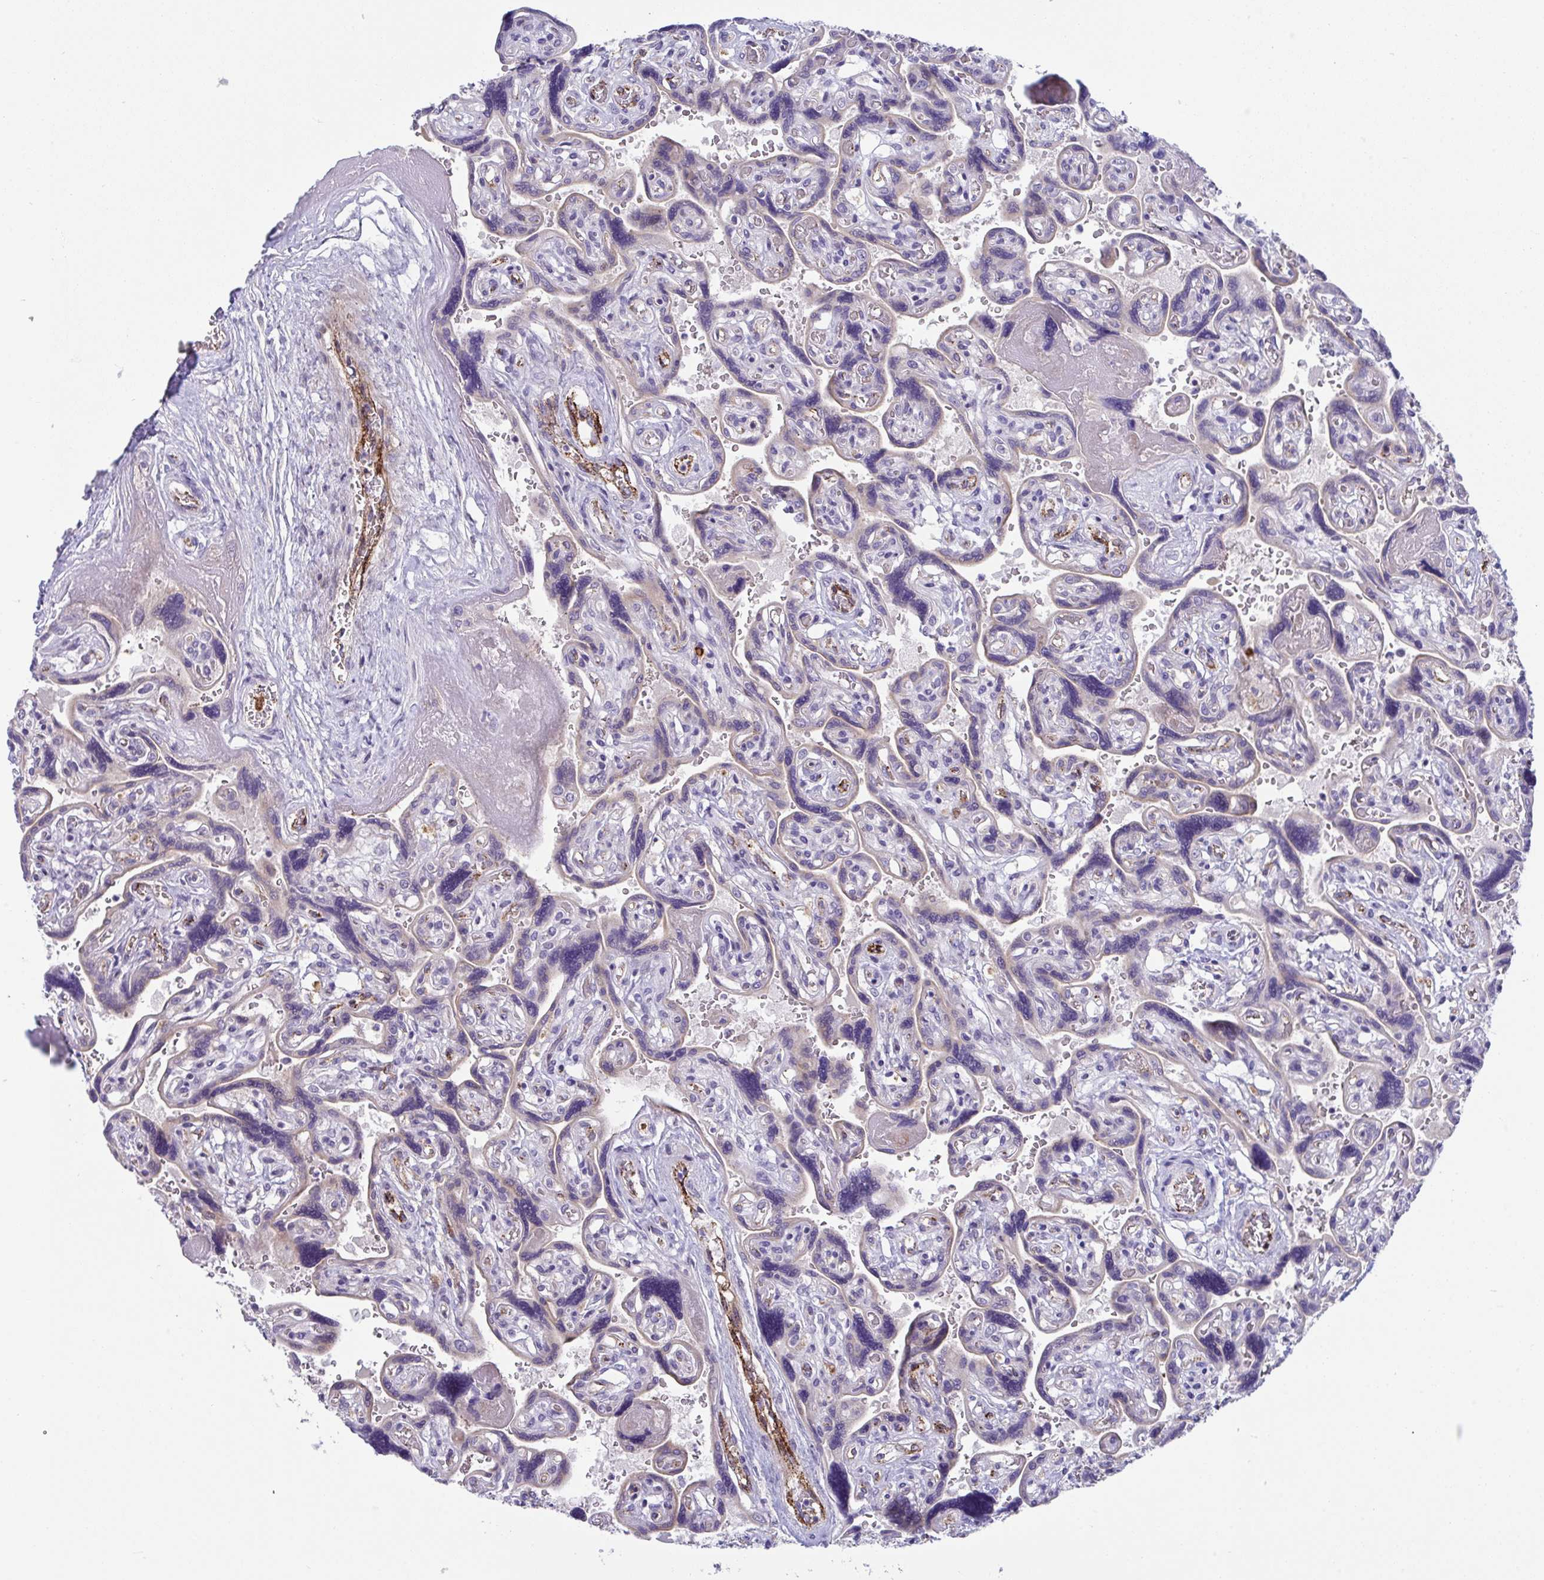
{"staining": {"intensity": "negative", "quantity": "none", "location": "none"}, "tissue": "placenta", "cell_type": "Decidual cells", "image_type": "normal", "snomed": [{"axis": "morphology", "description": "Normal tissue, NOS"}, {"axis": "topography", "description": "Placenta"}], "caption": "Decidual cells show no significant protein expression in benign placenta.", "gene": "TOR1AIP2", "patient": {"sex": "female", "age": 32}}